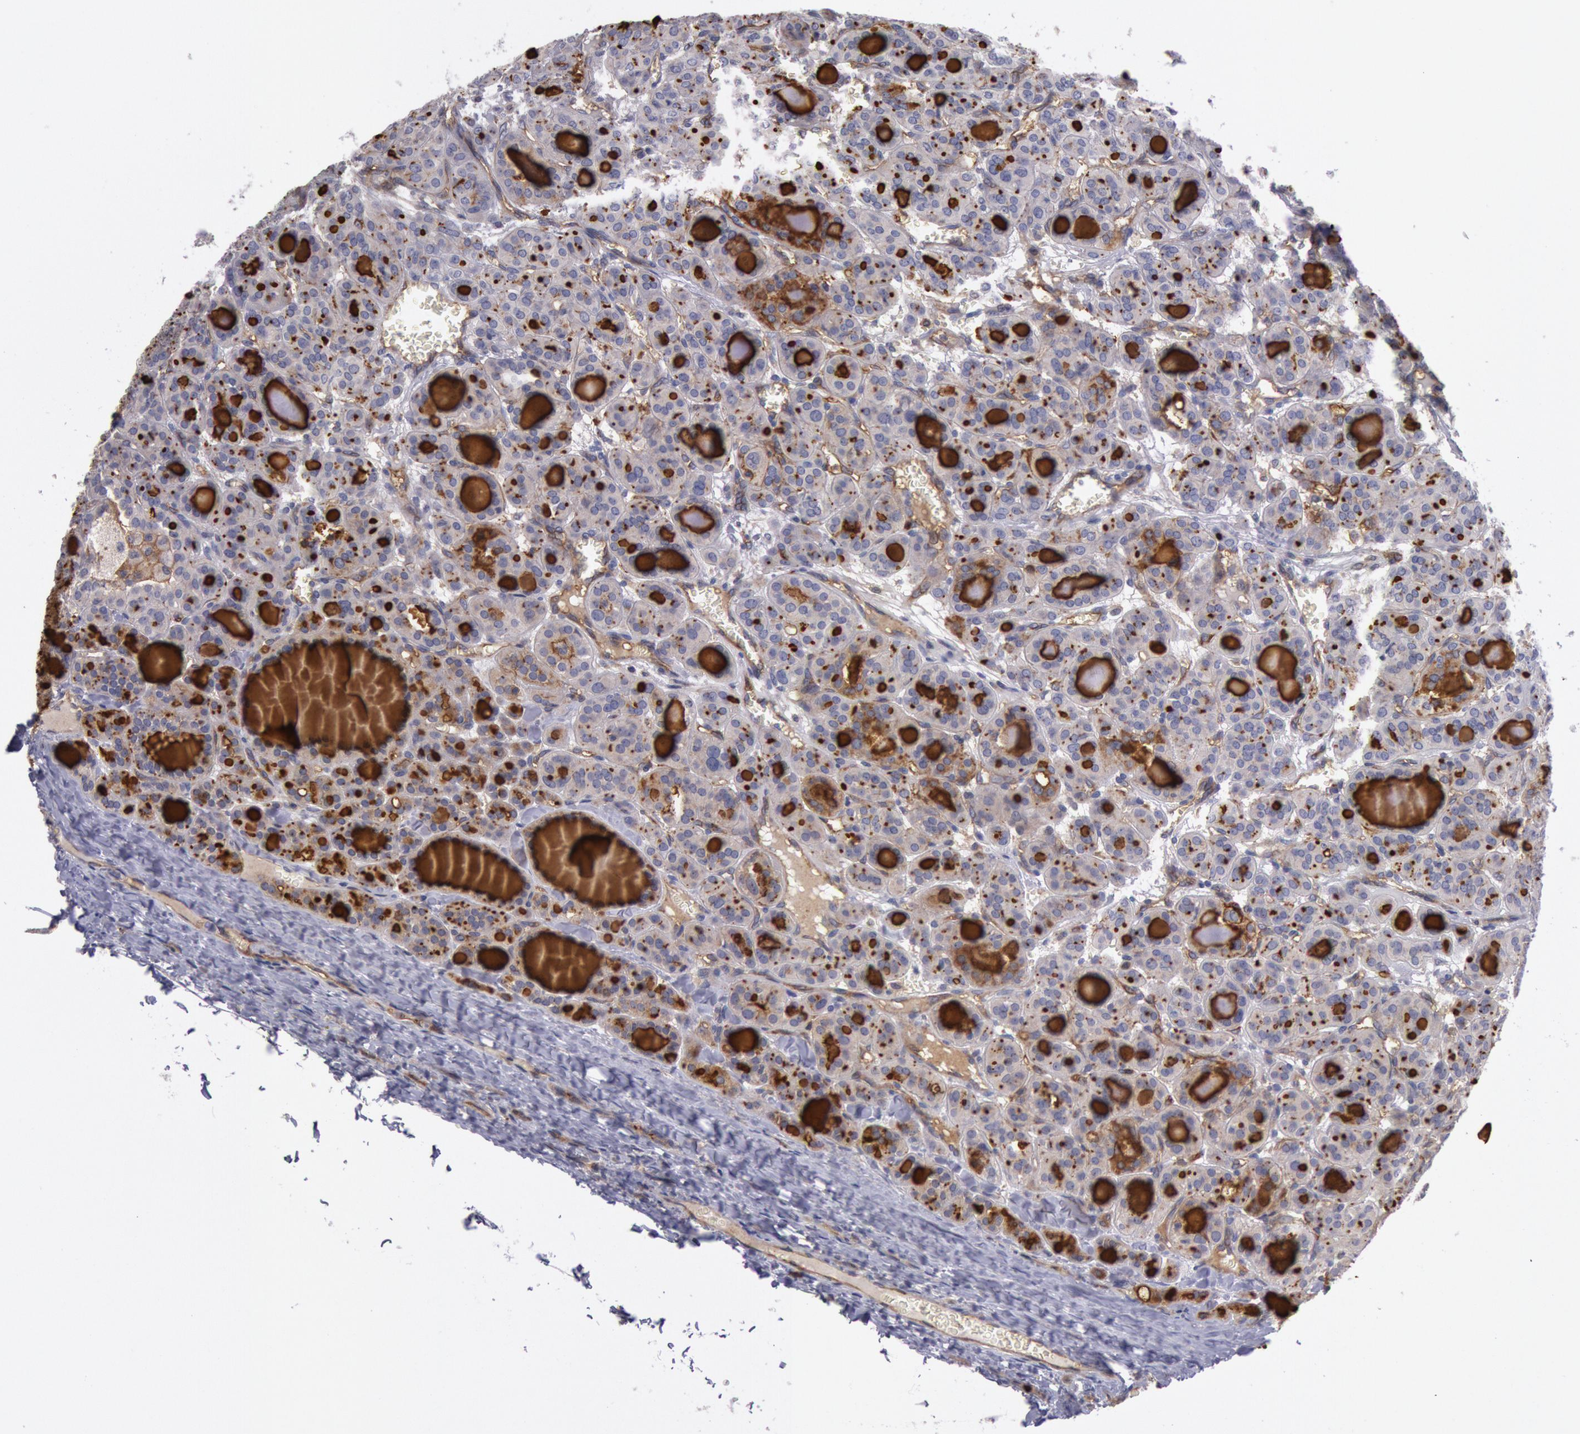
{"staining": {"intensity": "moderate", "quantity": "25%-75%", "location": "cytoplasmic/membranous"}, "tissue": "thyroid cancer", "cell_type": "Tumor cells", "image_type": "cancer", "snomed": [{"axis": "morphology", "description": "Follicular adenoma carcinoma, NOS"}, {"axis": "topography", "description": "Thyroid gland"}], "caption": "The photomicrograph exhibits a brown stain indicating the presence of a protein in the cytoplasmic/membranous of tumor cells in thyroid follicular adenoma carcinoma.", "gene": "TRIB2", "patient": {"sex": "female", "age": 71}}